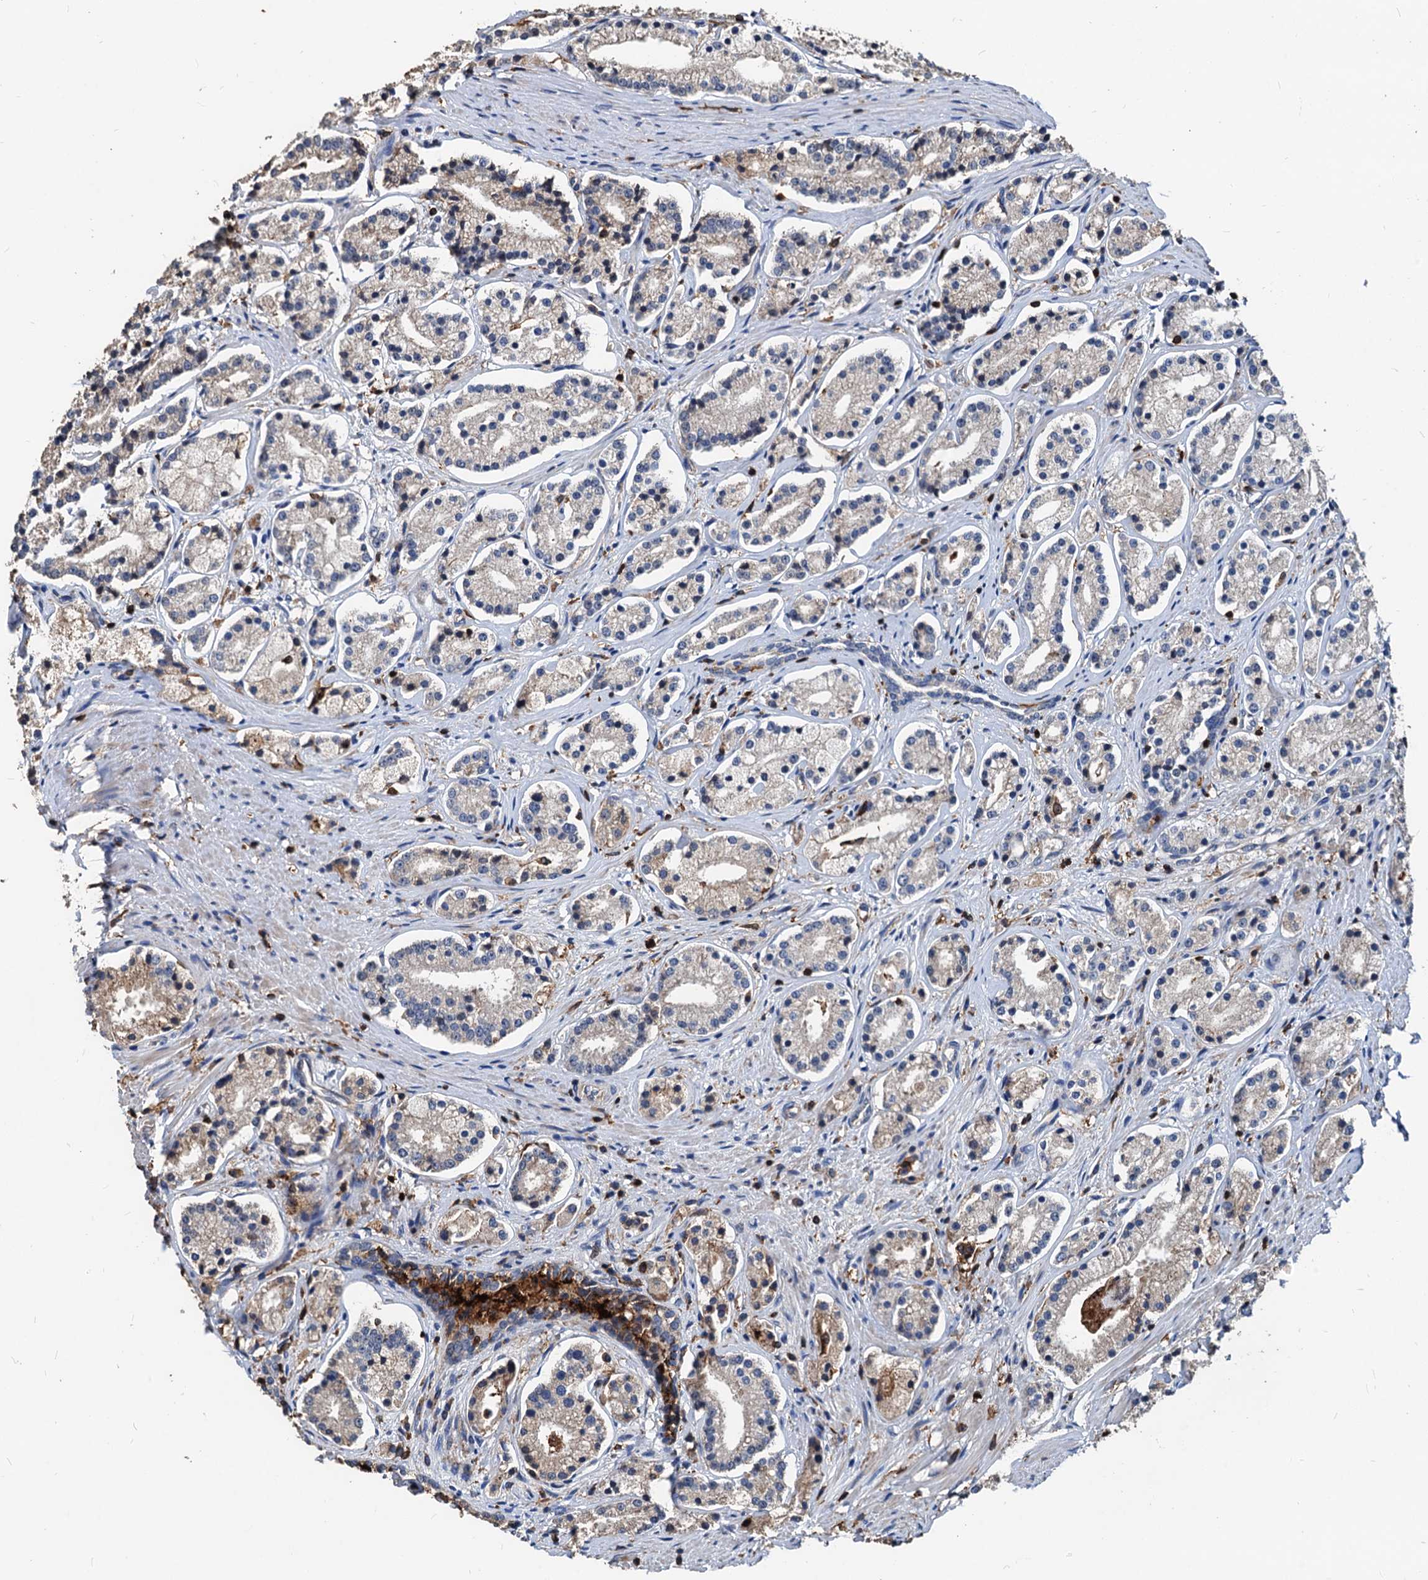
{"staining": {"intensity": "weak", "quantity": "<25%", "location": "cytoplasmic/membranous"}, "tissue": "prostate cancer", "cell_type": "Tumor cells", "image_type": "cancer", "snomed": [{"axis": "morphology", "description": "Adenocarcinoma, High grade"}, {"axis": "topography", "description": "Prostate"}], "caption": "This is a photomicrograph of IHC staining of prostate cancer, which shows no positivity in tumor cells.", "gene": "LCP2", "patient": {"sex": "male", "age": 69}}